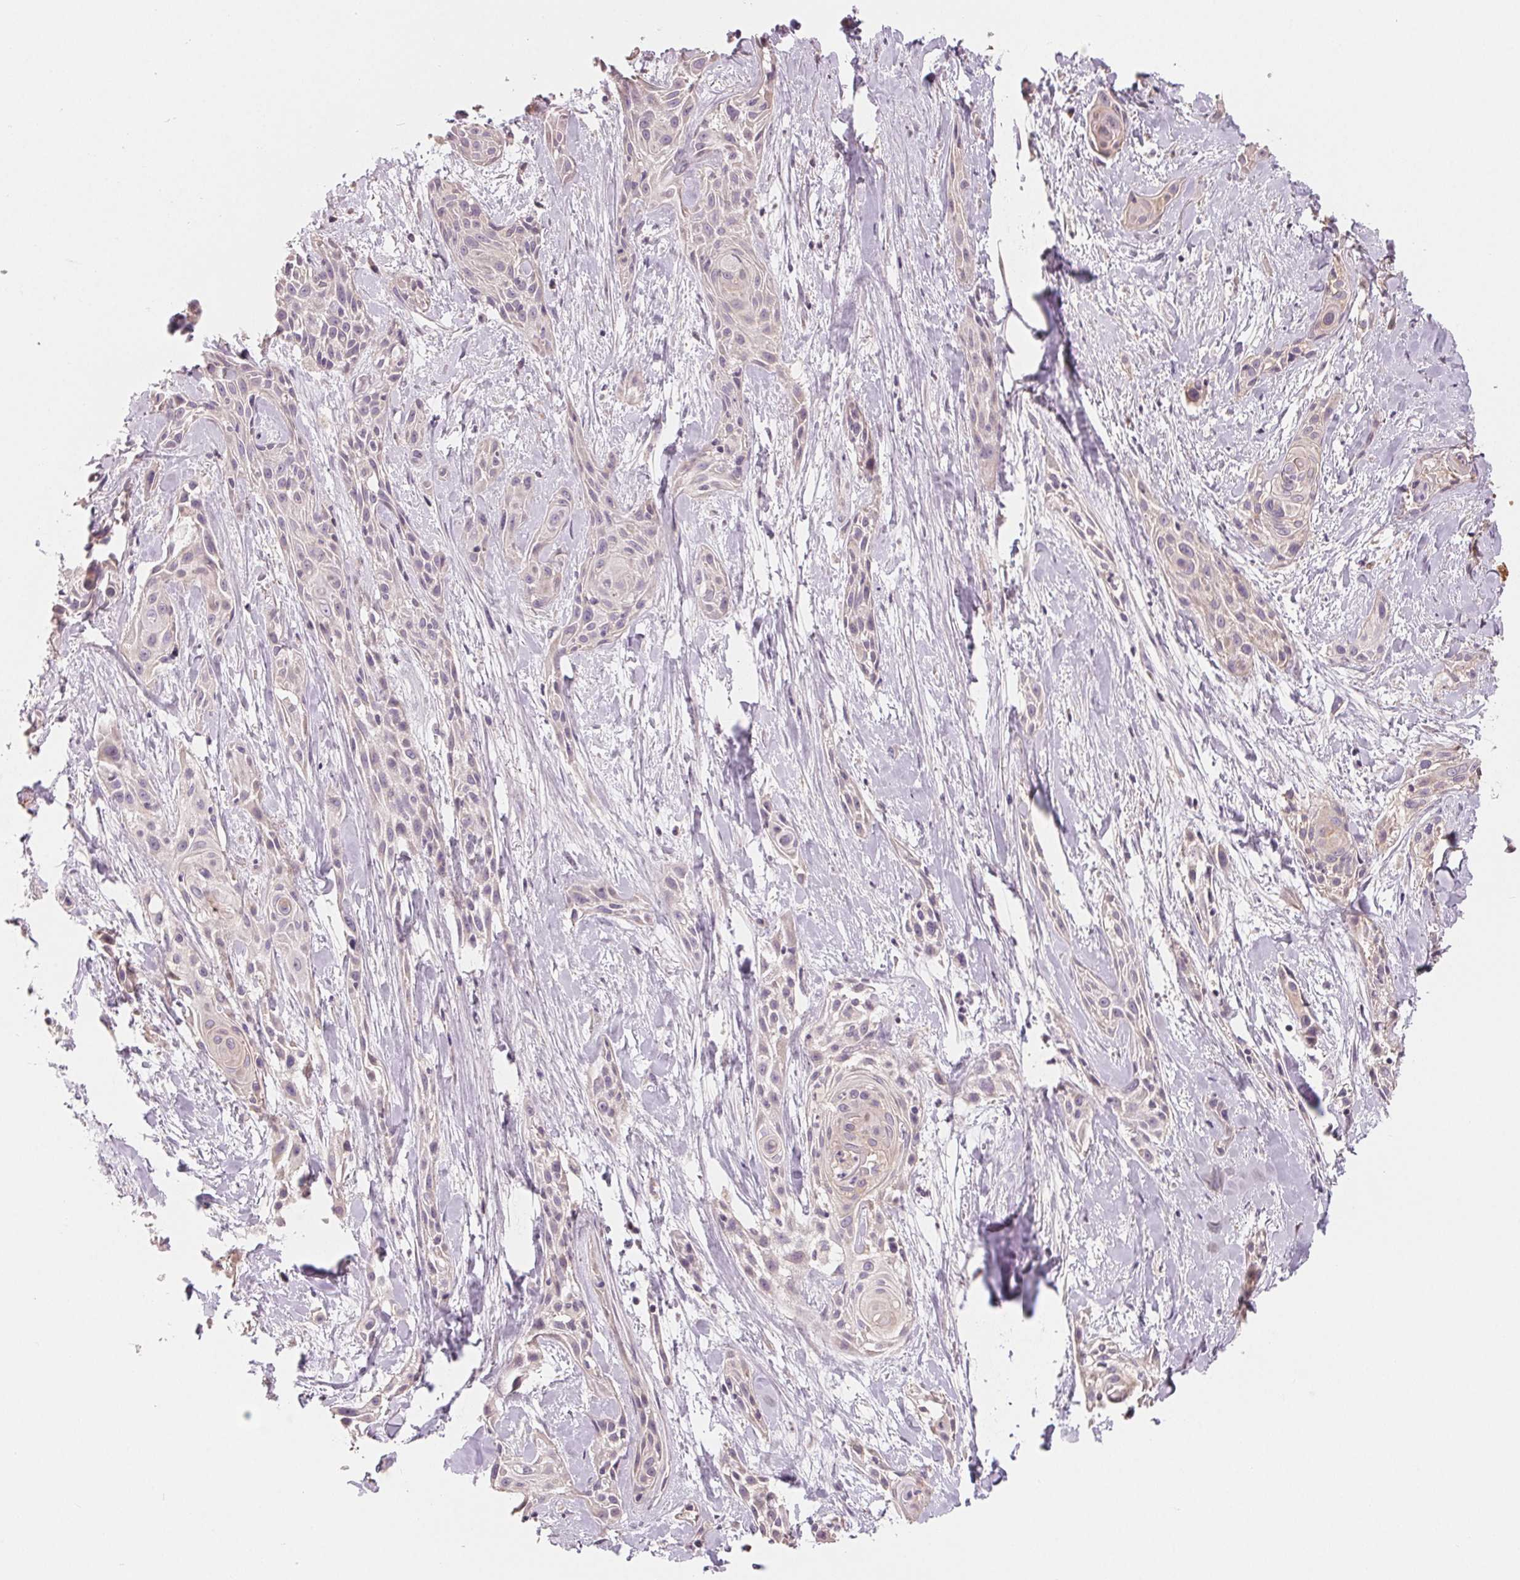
{"staining": {"intensity": "negative", "quantity": "none", "location": "none"}, "tissue": "skin cancer", "cell_type": "Tumor cells", "image_type": "cancer", "snomed": [{"axis": "morphology", "description": "Squamous cell carcinoma, NOS"}, {"axis": "topography", "description": "Skin"}, {"axis": "topography", "description": "Anal"}], "caption": "The immunohistochemistry (IHC) micrograph has no significant positivity in tumor cells of skin cancer tissue.", "gene": "VTCN1", "patient": {"sex": "male", "age": 64}}